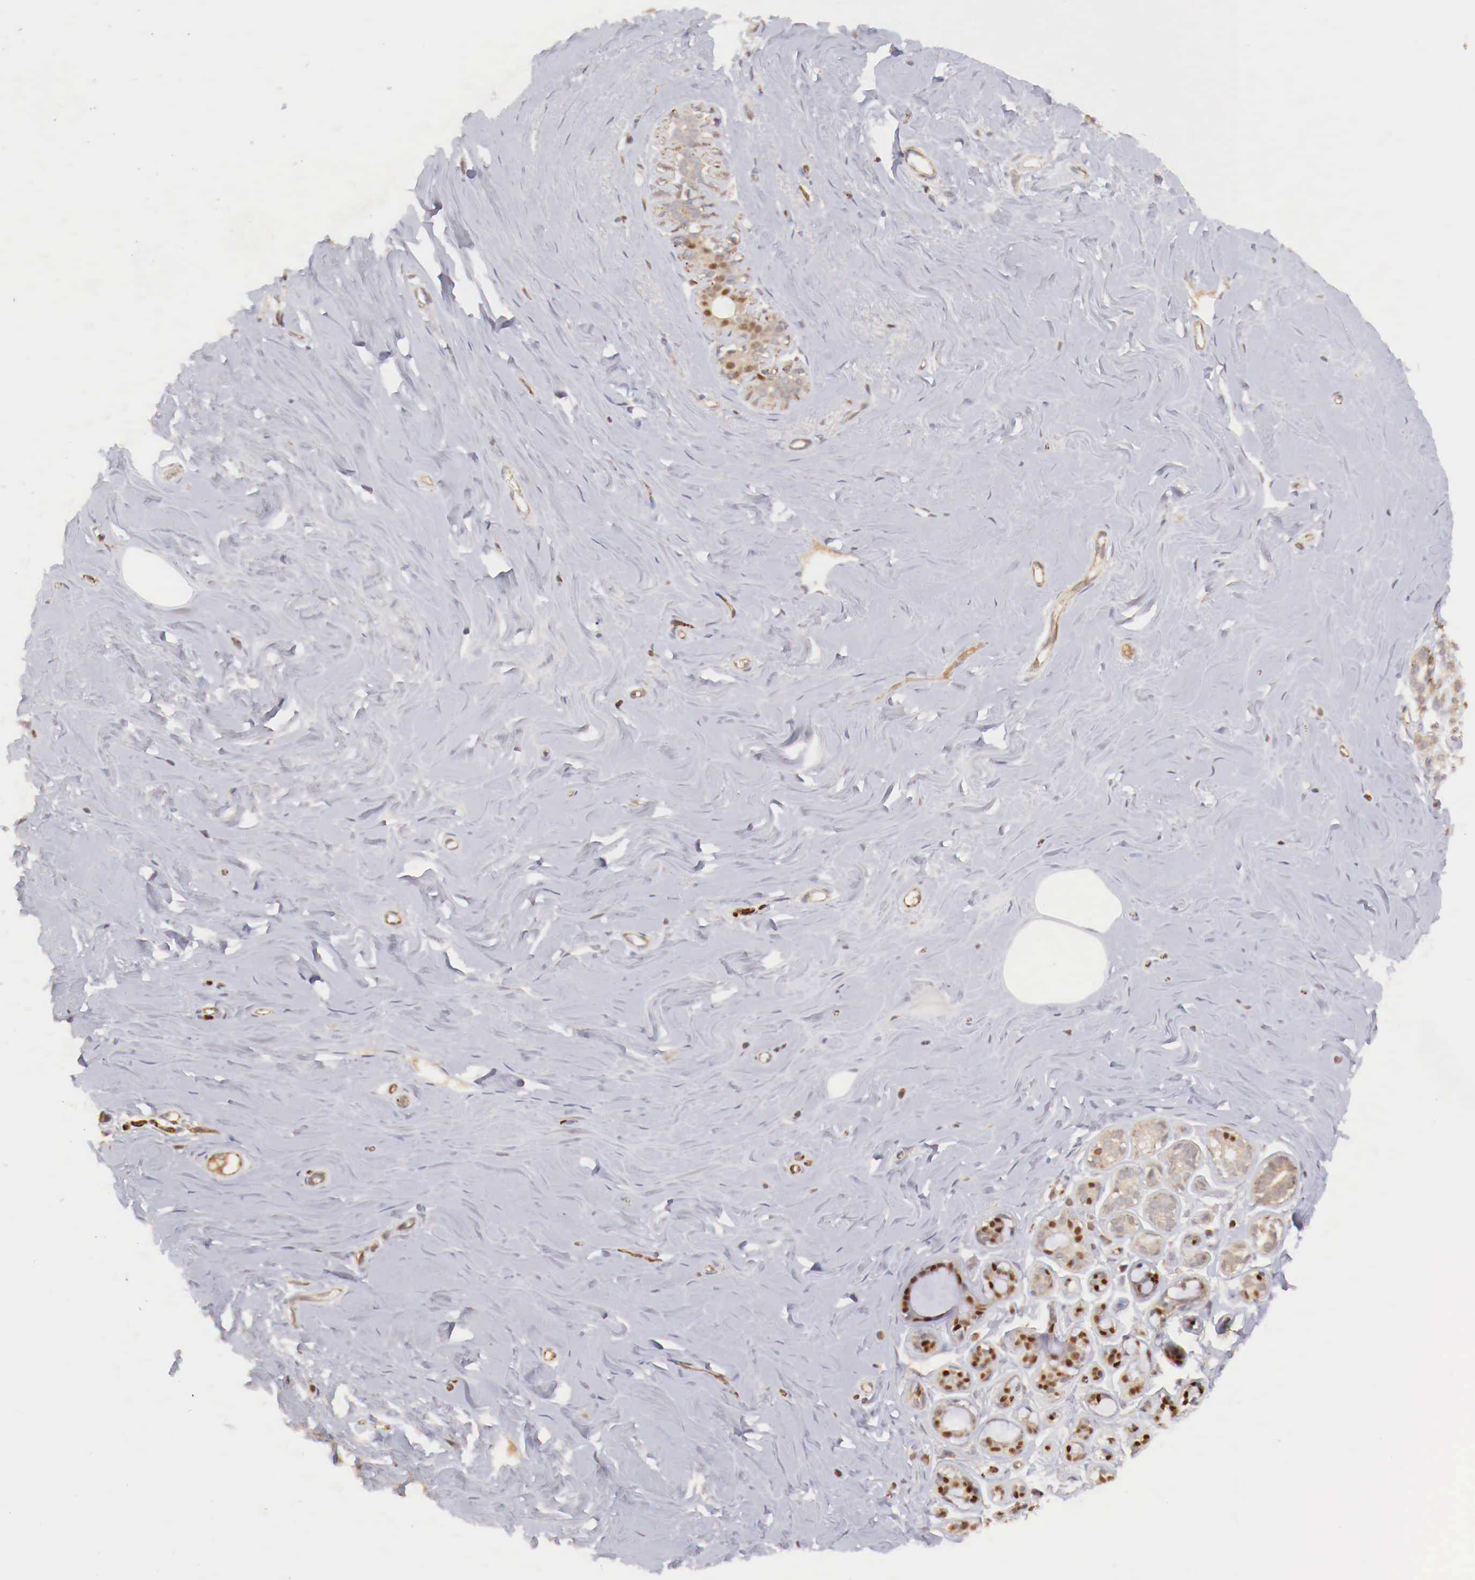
{"staining": {"intensity": "negative", "quantity": "none", "location": "none"}, "tissue": "breast", "cell_type": "Adipocytes", "image_type": "normal", "snomed": [{"axis": "morphology", "description": "Normal tissue, NOS"}, {"axis": "topography", "description": "Breast"}], "caption": "DAB (3,3'-diaminobenzidine) immunohistochemical staining of normal breast demonstrates no significant expression in adipocytes.", "gene": "WT1", "patient": {"sex": "female", "age": 45}}